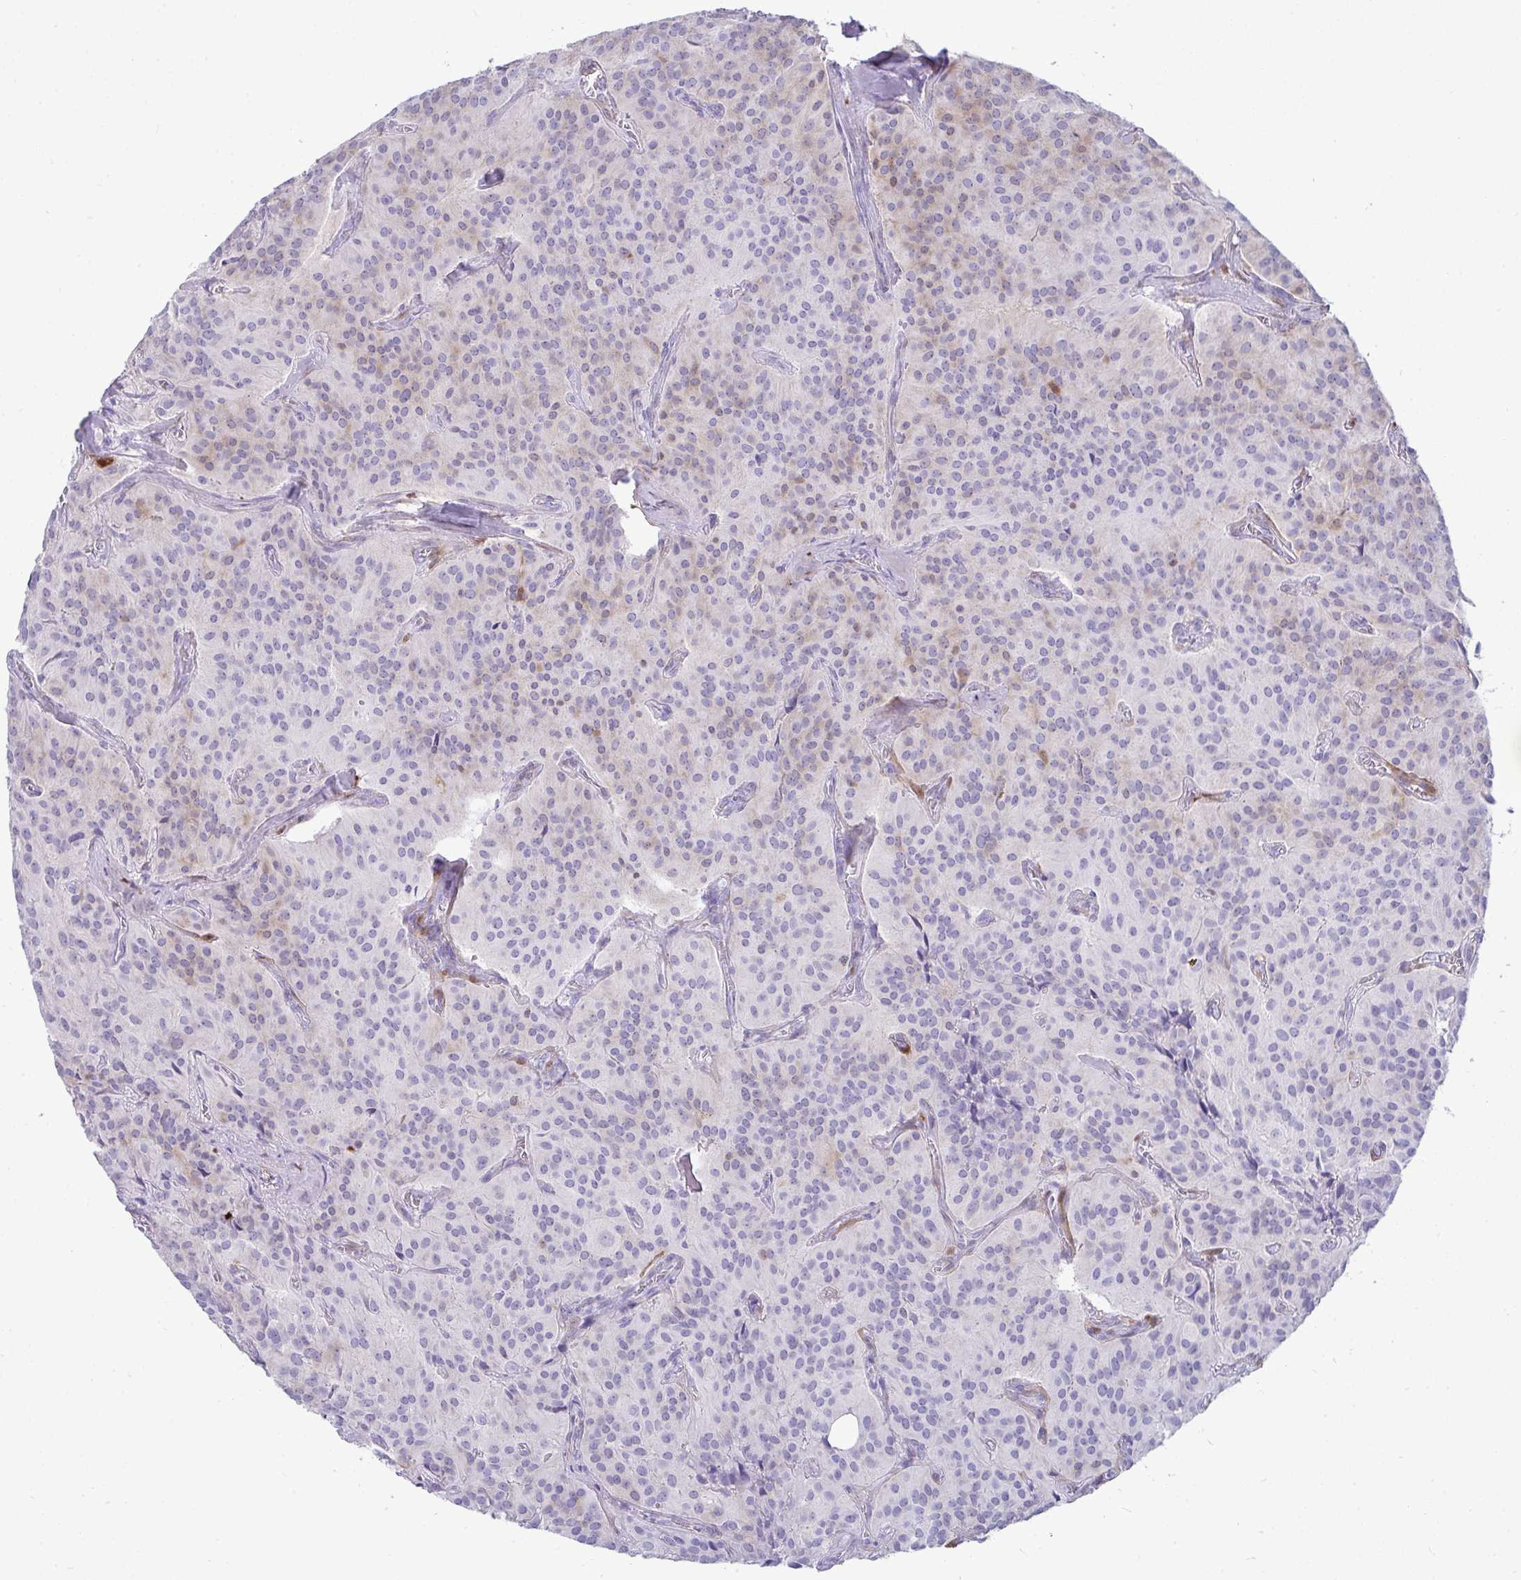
{"staining": {"intensity": "negative", "quantity": "none", "location": "none"}, "tissue": "glioma", "cell_type": "Tumor cells", "image_type": "cancer", "snomed": [{"axis": "morphology", "description": "Glioma, malignant, Low grade"}, {"axis": "topography", "description": "Brain"}], "caption": "Tumor cells show no significant staining in glioma. (Brightfield microscopy of DAB immunohistochemistry (IHC) at high magnification).", "gene": "HSPB6", "patient": {"sex": "male", "age": 42}}